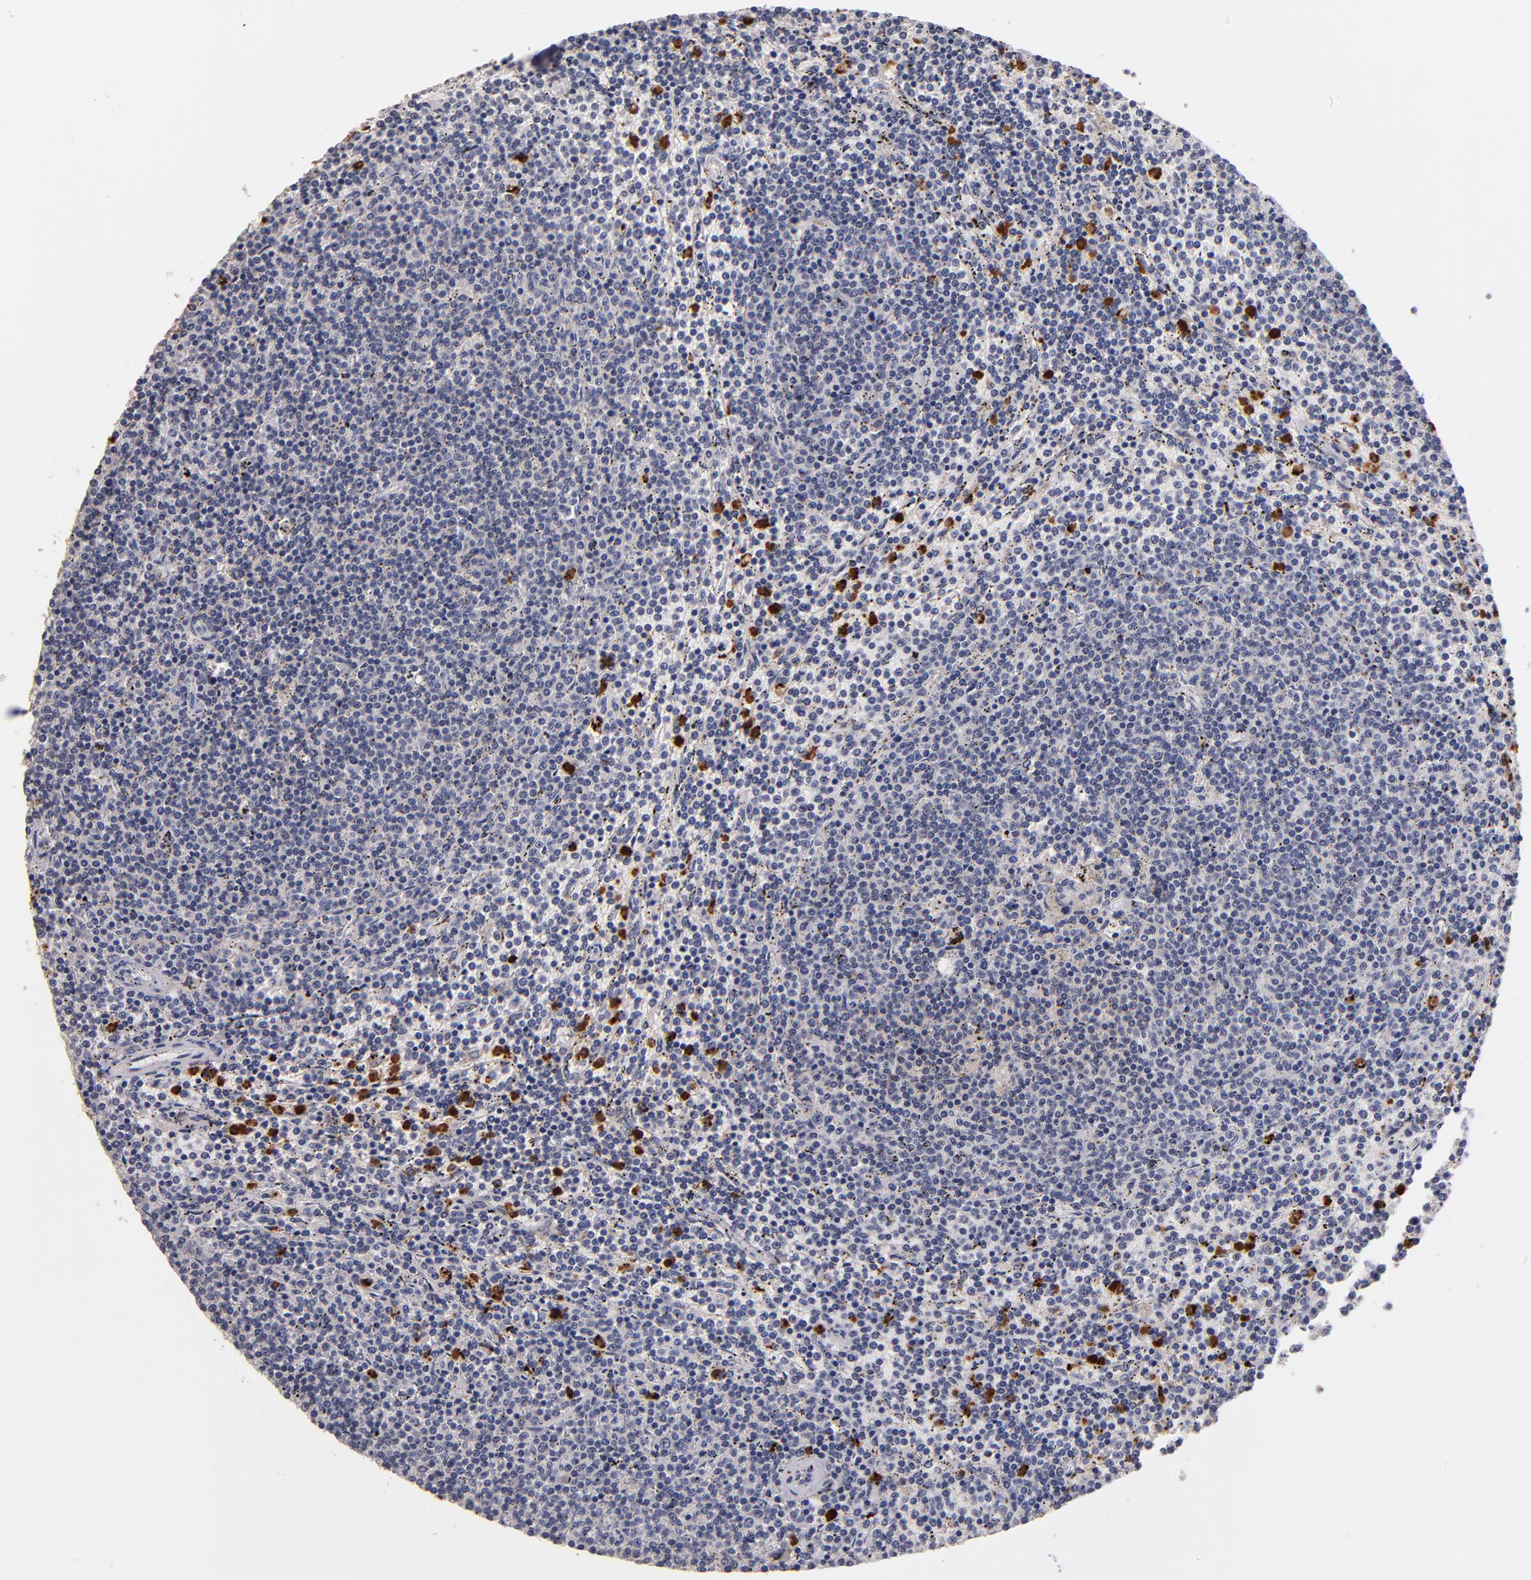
{"staining": {"intensity": "negative", "quantity": "none", "location": "none"}, "tissue": "lymphoma", "cell_type": "Tumor cells", "image_type": "cancer", "snomed": [{"axis": "morphology", "description": "Malignant lymphoma, non-Hodgkin's type, Low grade"}, {"axis": "topography", "description": "Spleen"}], "caption": "Immunohistochemical staining of lymphoma shows no significant staining in tumor cells.", "gene": "TTLL12", "patient": {"sex": "female", "age": 50}}